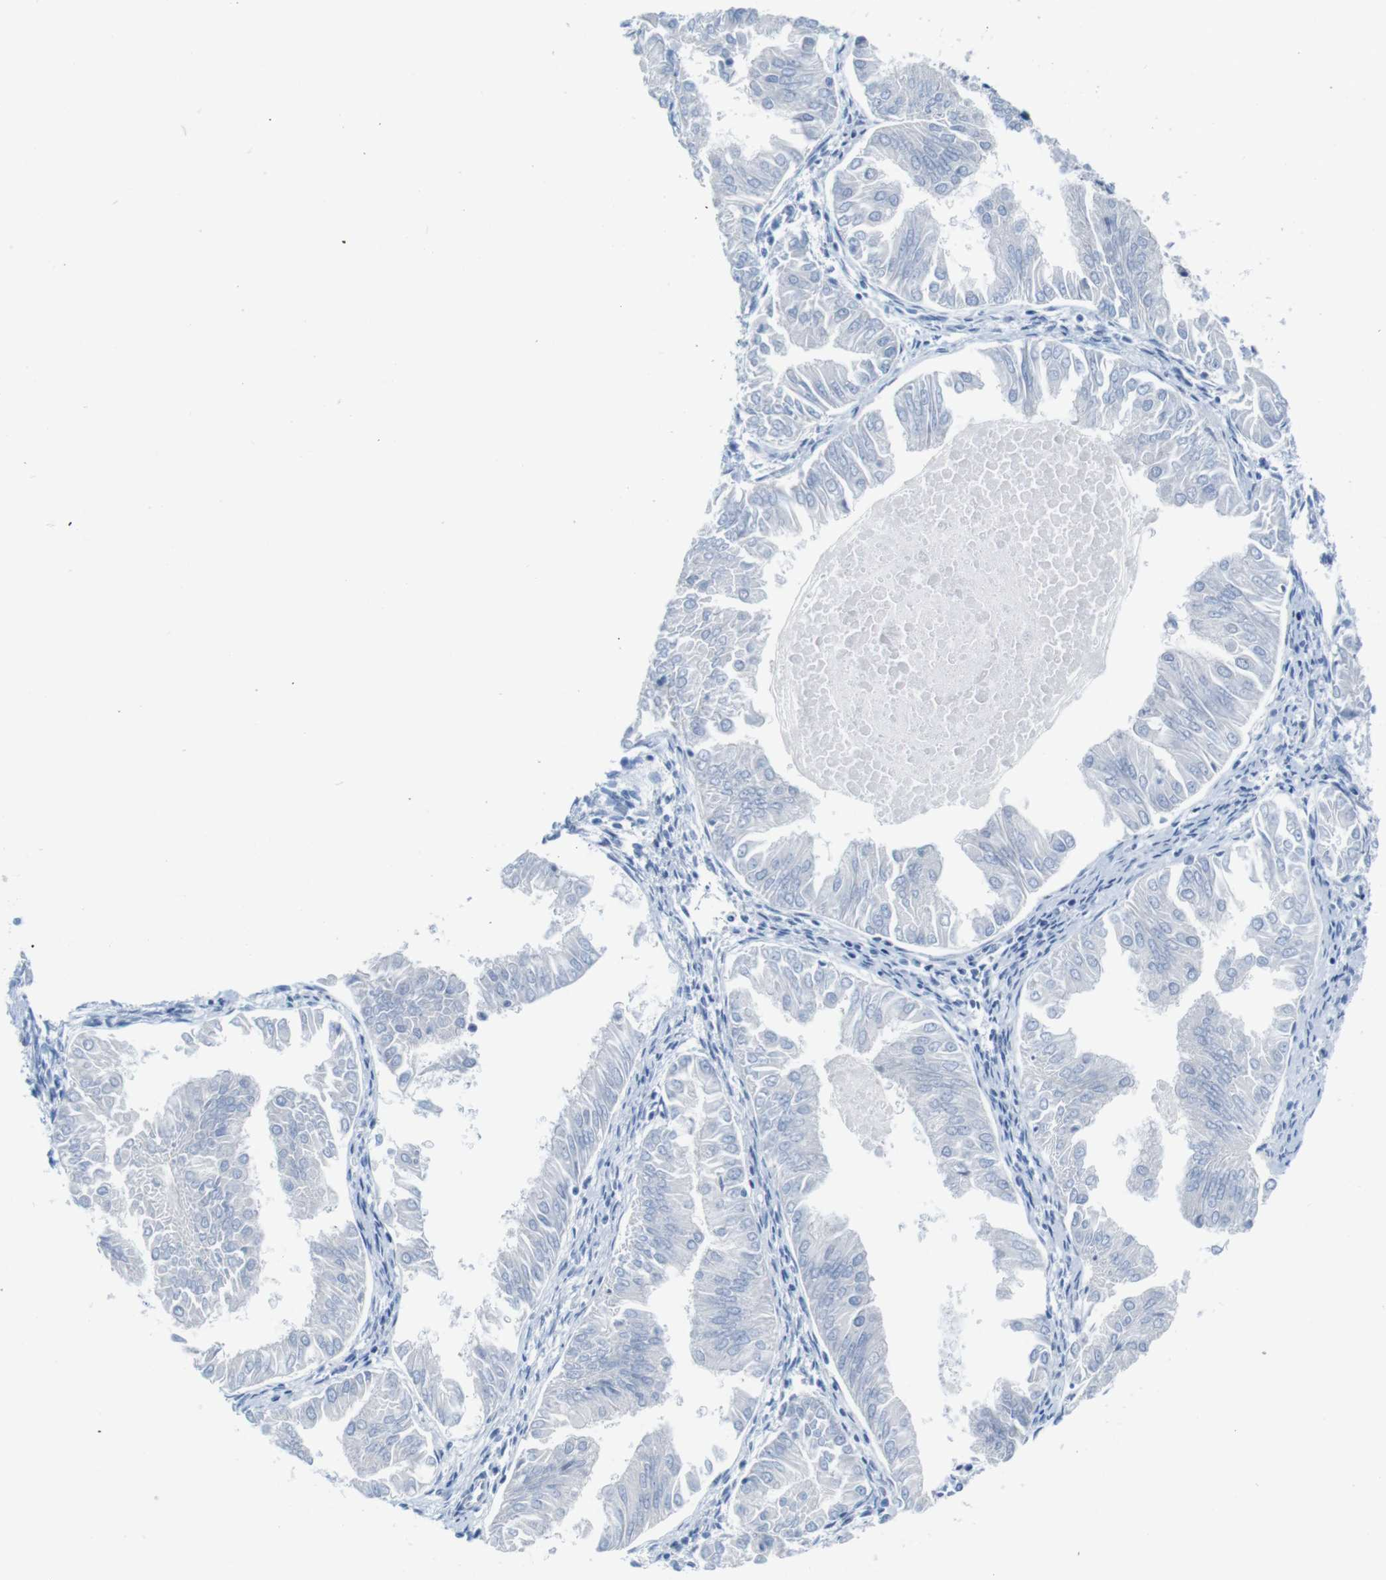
{"staining": {"intensity": "negative", "quantity": "none", "location": "none"}, "tissue": "endometrial cancer", "cell_type": "Tumor cells", "image_type": "cancer", "snomed": [{"axis": "morphology", "description": "Adenocarcinoma, NOS"}, {"axis": "topography", "description": "Endometrium"}], "caption": "This is an immunohistochemistry micrograph of endometrial adenocarcinoma. There is no expression in tumor cells.", "gene": "IGSF8", "patient": {"sex": "female", "age": 53}}